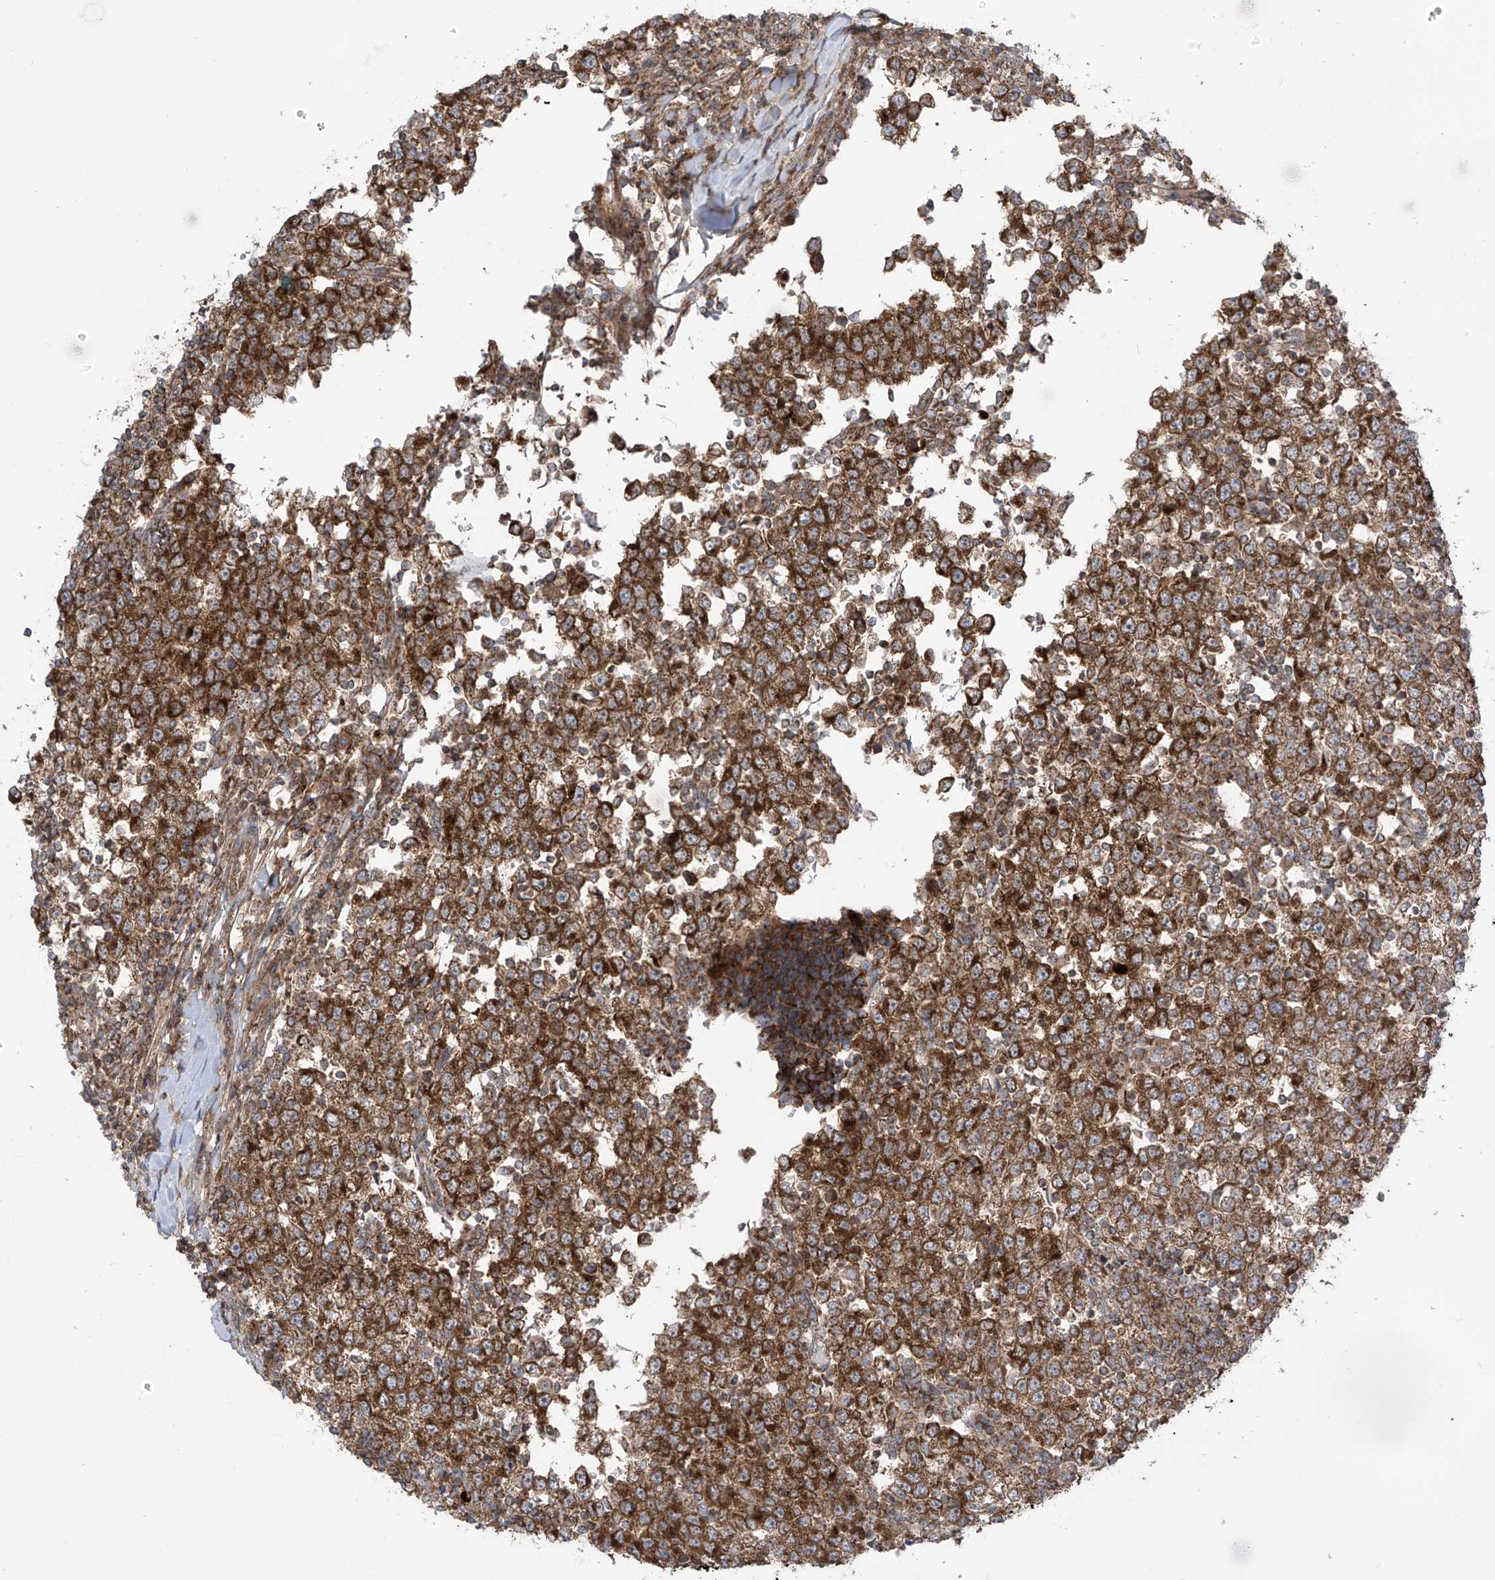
{"staining": {"intensity": "strong", "quantity": ">75%", "location": "cytoplasmic/membranous"}, "tissue": "testis cancer", "cell_type": "Tumor cells", "image_type": "cancer", "snomed": [{"axis": "morphology", "description": "Seminoma, NOS"}, {"axis": "topography", "description": "Testis"}], "caption": "Immunohistochemical staining of testis cancer reveals high levels of strong cytoplasmic/membranous protein staining in about >75% of tumor cells. The staining was performed using DAB (3,3'-diaminobenzidine) to visualize the protein expression in brown, while the nuclei were stained in blue with hematoxylin (Magnification: 20x).", "gene": "REPS1", "patient": {"sex": "male", "age": 65}}